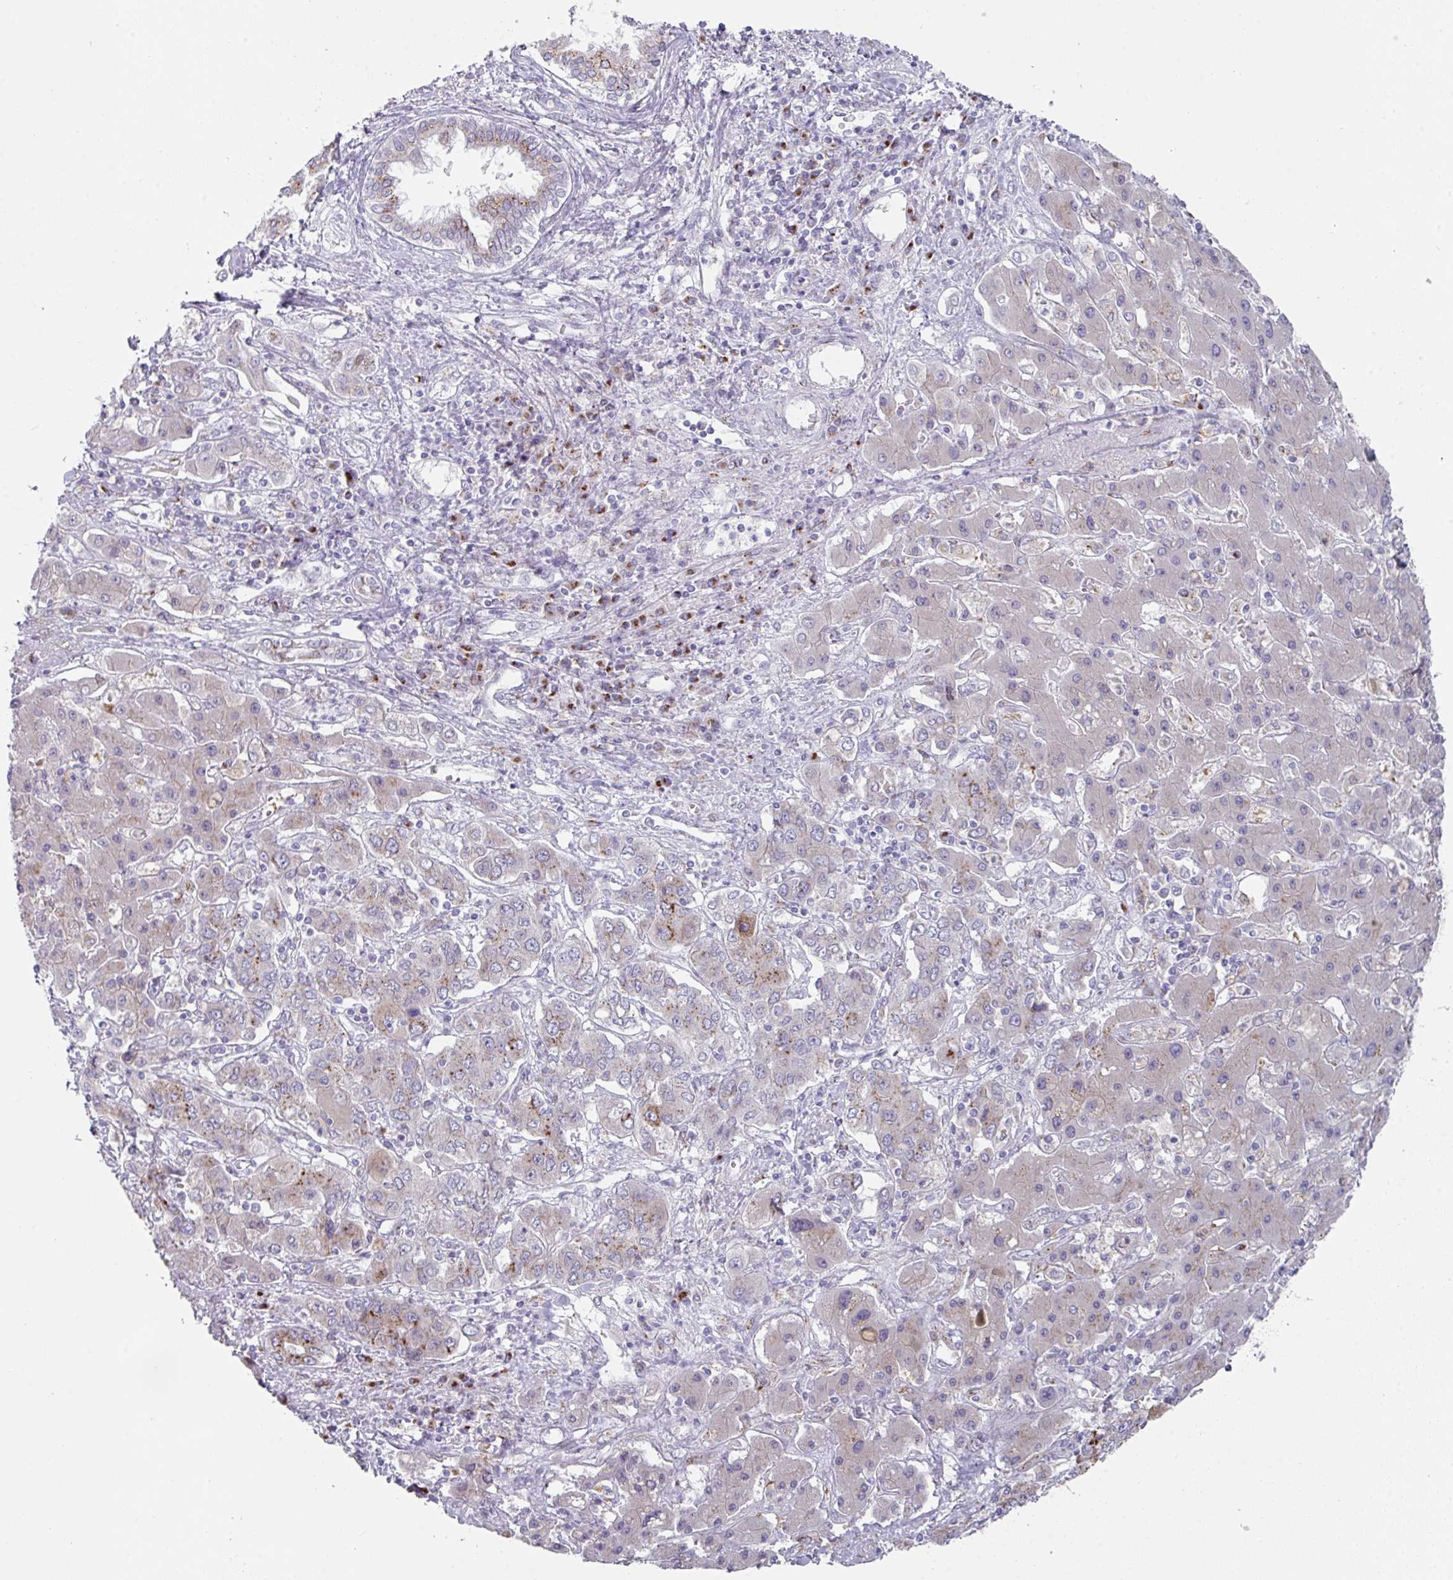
{"staining": {"intensity": "moderate", "quantity": "25%-75%", "location": "cytoplasmic/membranous"}, "tissue": "liver cancer", "cell_type": "Tumor cells", "image_type": "cancer", "snomed": [{"axis": "morphology", "description": "Cholangiocarcinoma"}, {"axis": "topography", "description": "Liver"}], "caption": "This is a histology image of immunohistochemistry staining of liver cancer, which shows moderate staining in the cytoplasmic/membranous of tumor cells.", "gene": "VKORC1L1", "patient": {"sex": "male", "age": 67}}